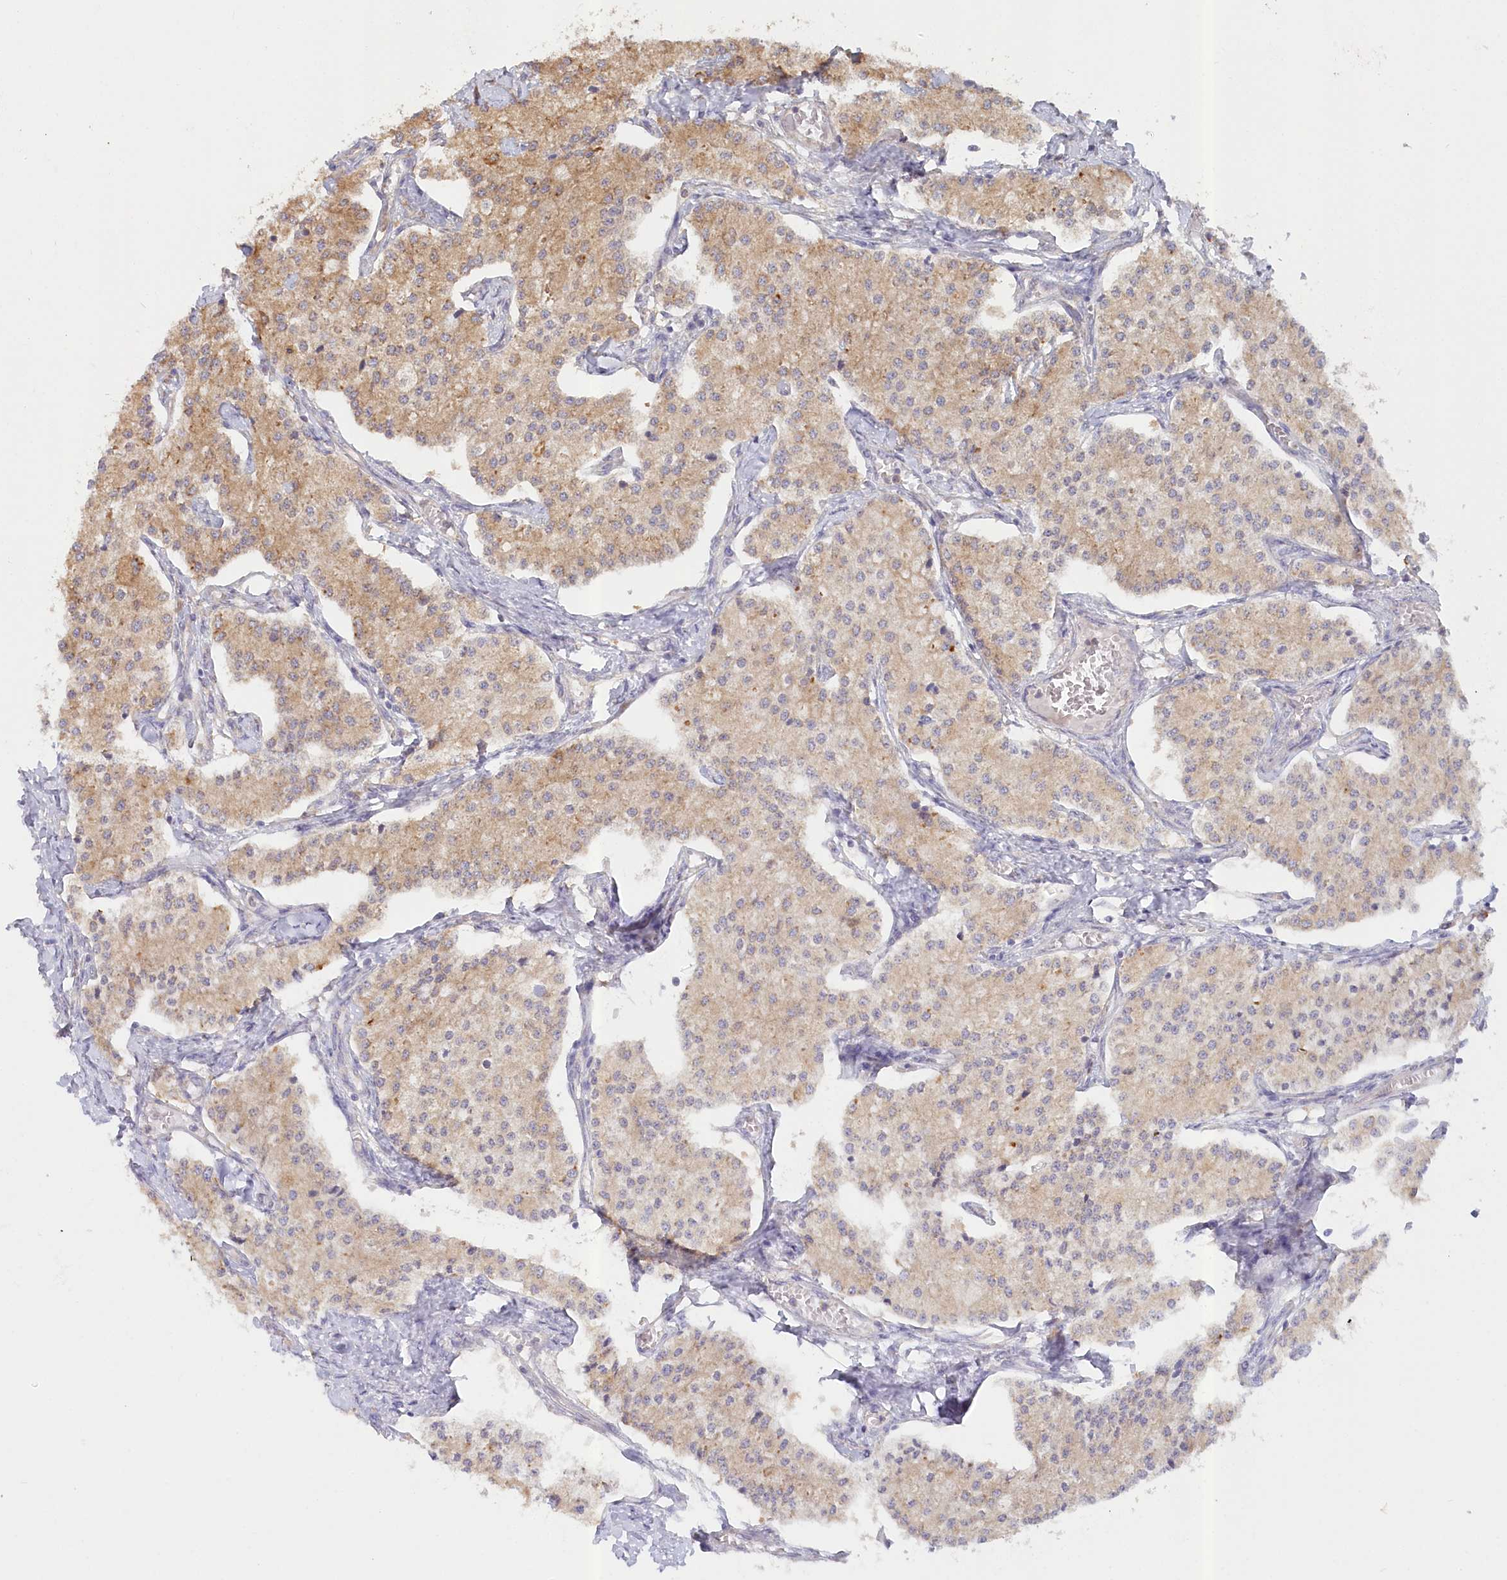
{"staining": {"intensity": "weak", "quantity": ">75%", "location": "cytoplasmic/membranous"}, "tissue": "carcinoid", "cell_type": "Tumor cells", "image_type": "cancer", "snomed": [{"axis": "morphology", "description": "Carcinoid, malignant, NOS"}, {"axis": "topography", "description": "Colon"}], "caption": "Immunohistochemical staining of carcinoid (malignant) exhibits low levels of weak cytoplasmic/membranous staining in approximately >75% of tumor cells. Nuclei are stained in blue.", "gene": "PAIP2", "patient": {"sex": "female", "age": 52}}